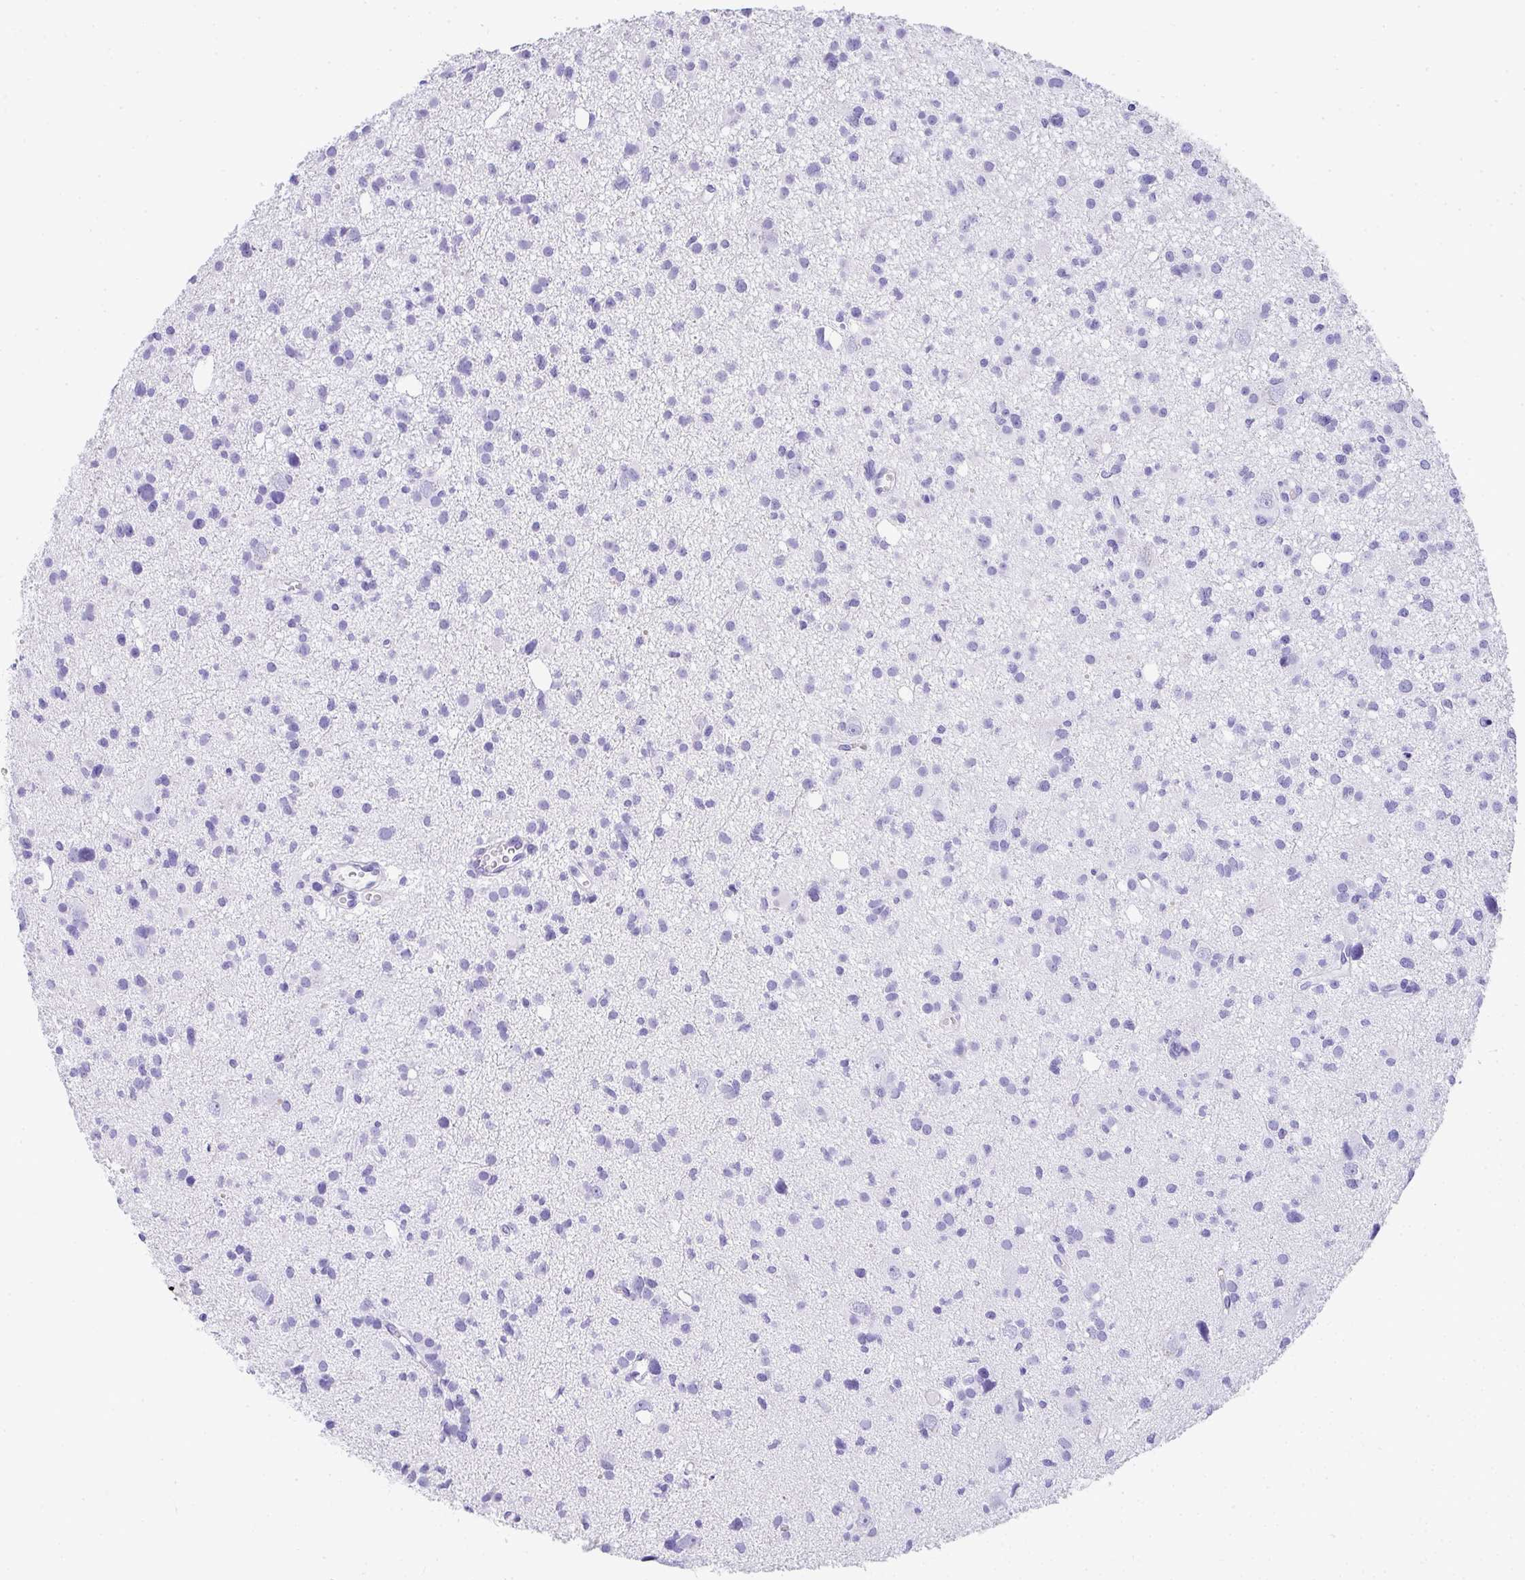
{"staining": {"intensity": "negative", "quantity": "none", "location": "none"}, "tissue": "glioma", "cell_type": "Tumor cells", "image_type": "cancer", "snomed": [{"axis": "morphology", "description": "Glioma, malignant, High grade"}, {"axis": "topography", "description": "Brain"}], "caption": "DAB immunohistochemical staining of malignant high-grade glioma shows no significant expression in tumor cells.", "gene": "AVIL", "patient": {"sex": "male", "age": 23}}